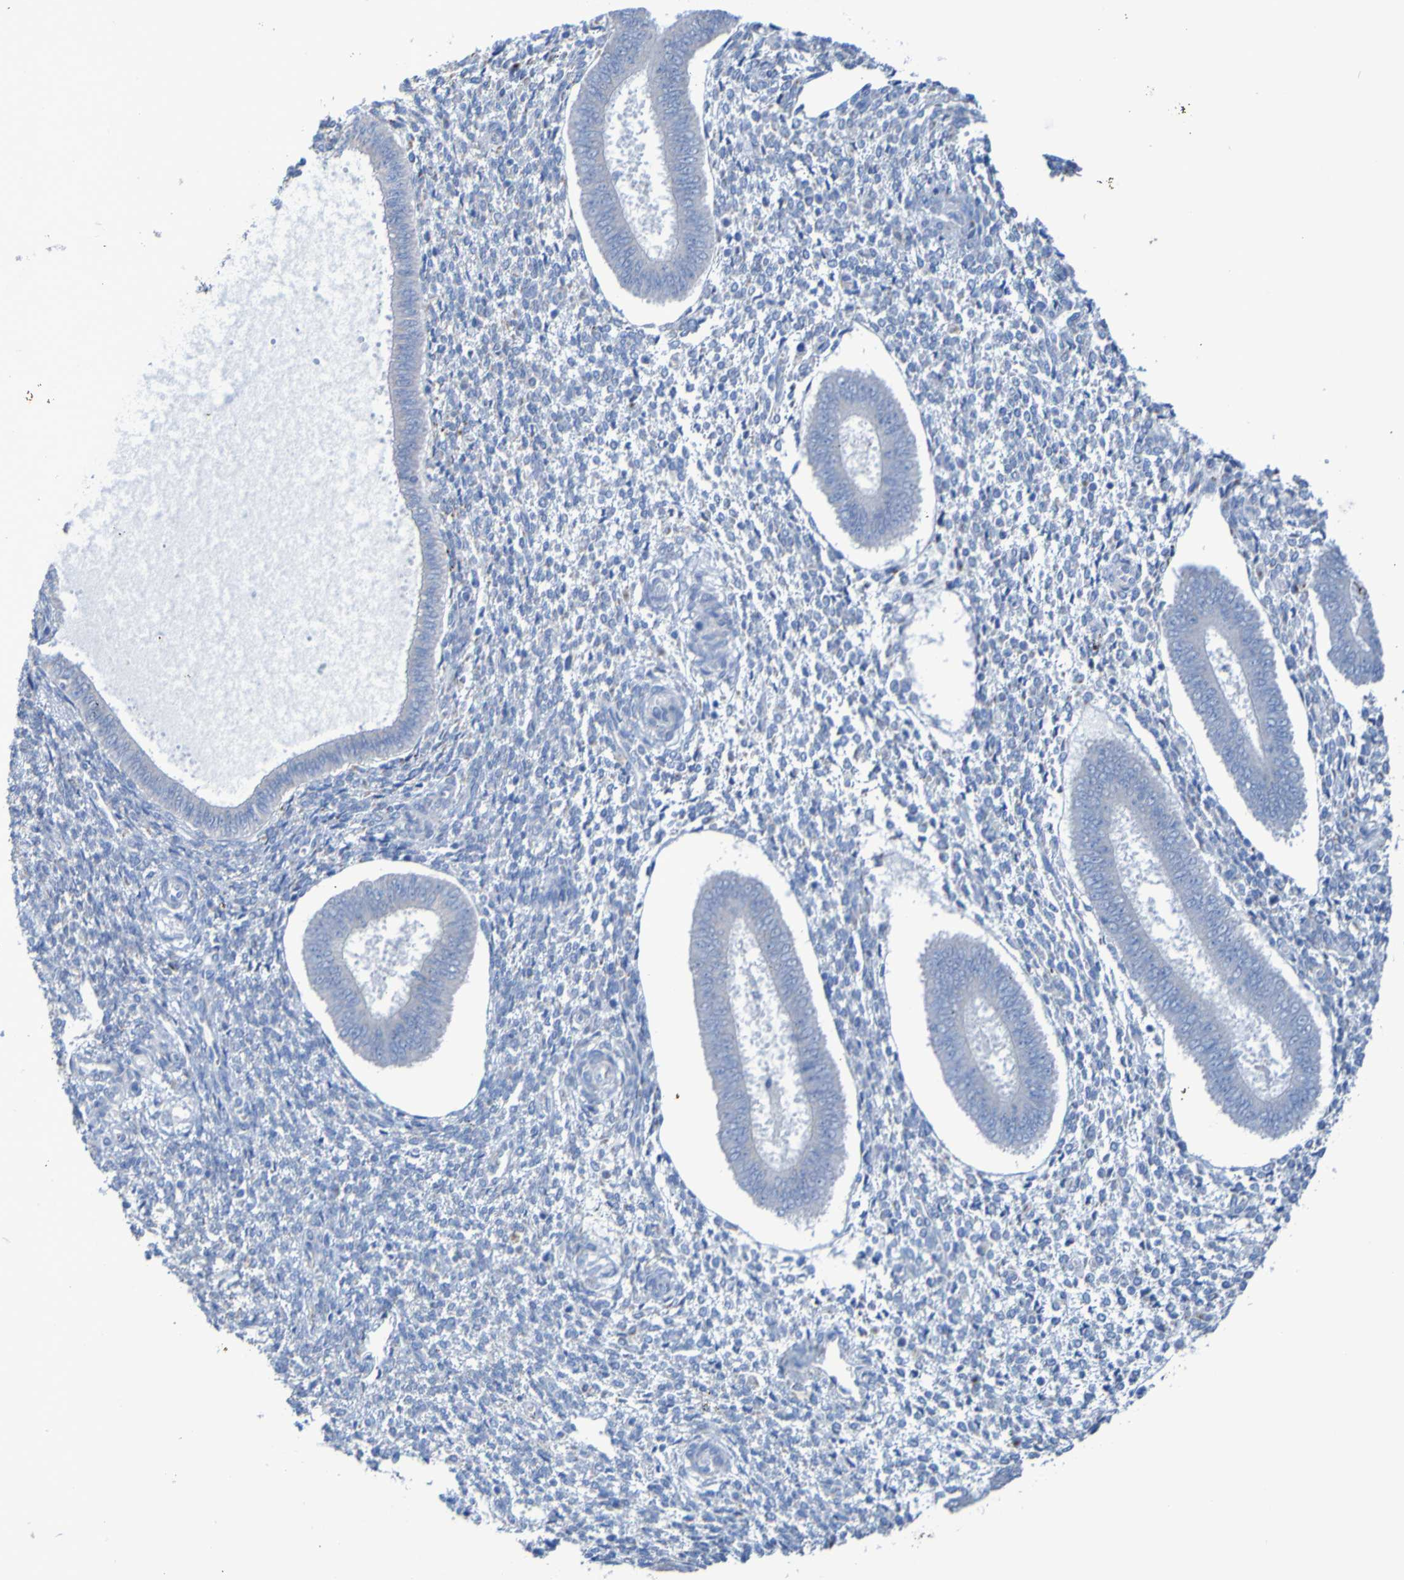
{"staining": {"intensity": "negative", "quantity": "none", "location": "none"}, "tissue": "endometrium", "cell_type": "Cells in endometrial stroma", "image_type": "normal", "snomed": [{"axis": "morphology", "description": "Normal tissue, NOS"}, {"axis": "topography", "description": "Endometrium"}], "caption": "A high-resolution histopathology image shows IHC staining of unremarkable endometrium, which reveals no significant expression in cells in endometrial stroma.", "gene": "ACMSD", "patient": {"sex": "female", "age": 35}}